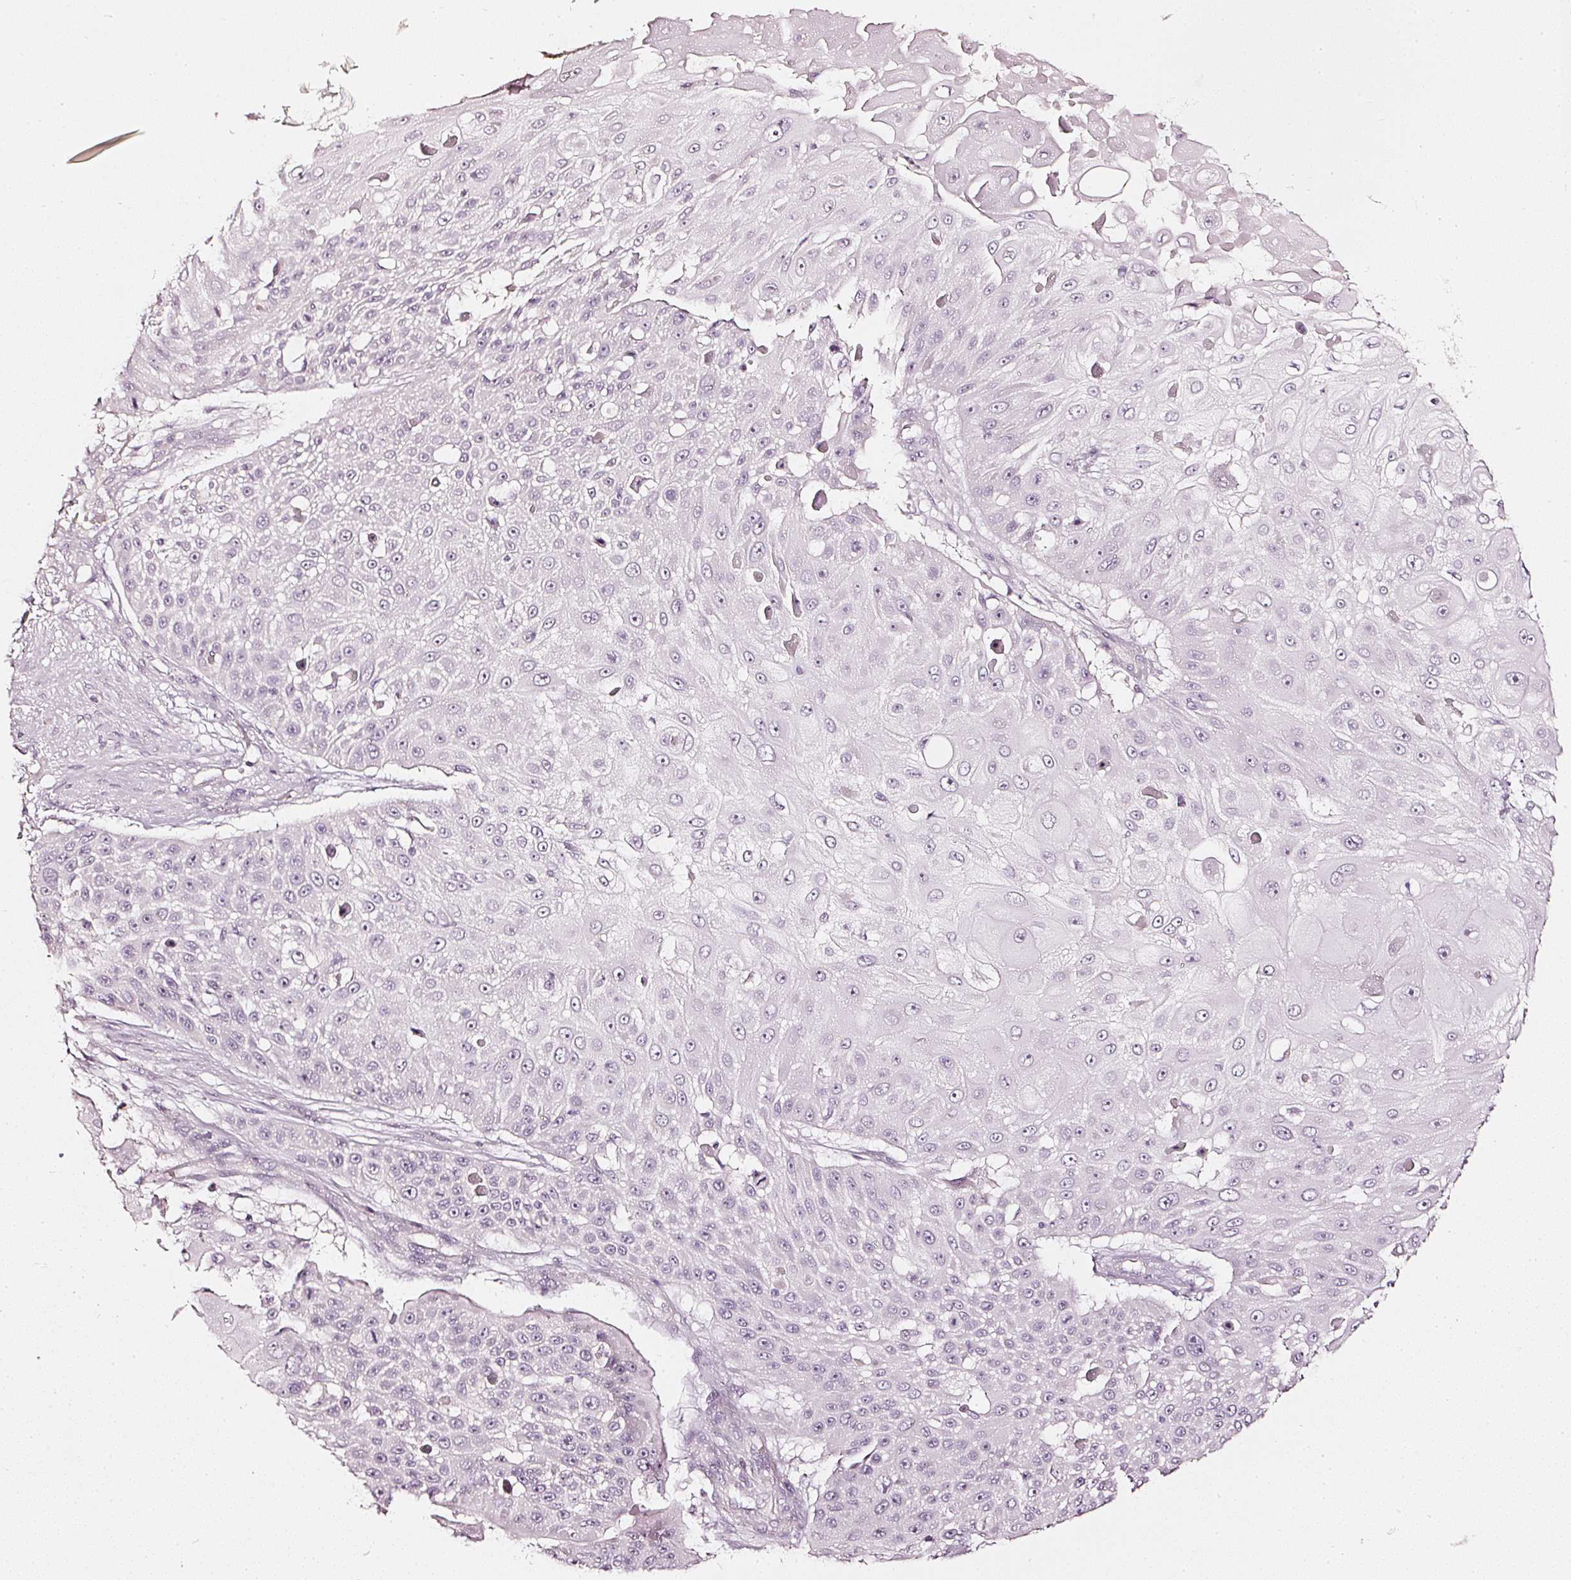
{"staining": {"intensity": "negative", "quantity": "none", "location": "none"}, "tissue": "skin cancer", "cell_type": "Tumor cells", "image_type": "cancer", "snomed": [{"axis": "morphology", "description": "Squamous cell carcinoma, NOS"}, {"axis": "topography", "description": "Skin"}], "caption": "DAB immunohistochemical staining of human skin cancer (squamous cell carcinoma) displays no significant positivity in tumor cells.", "gene": "CNP", "patient": {"sex": "female", "age": 86}}